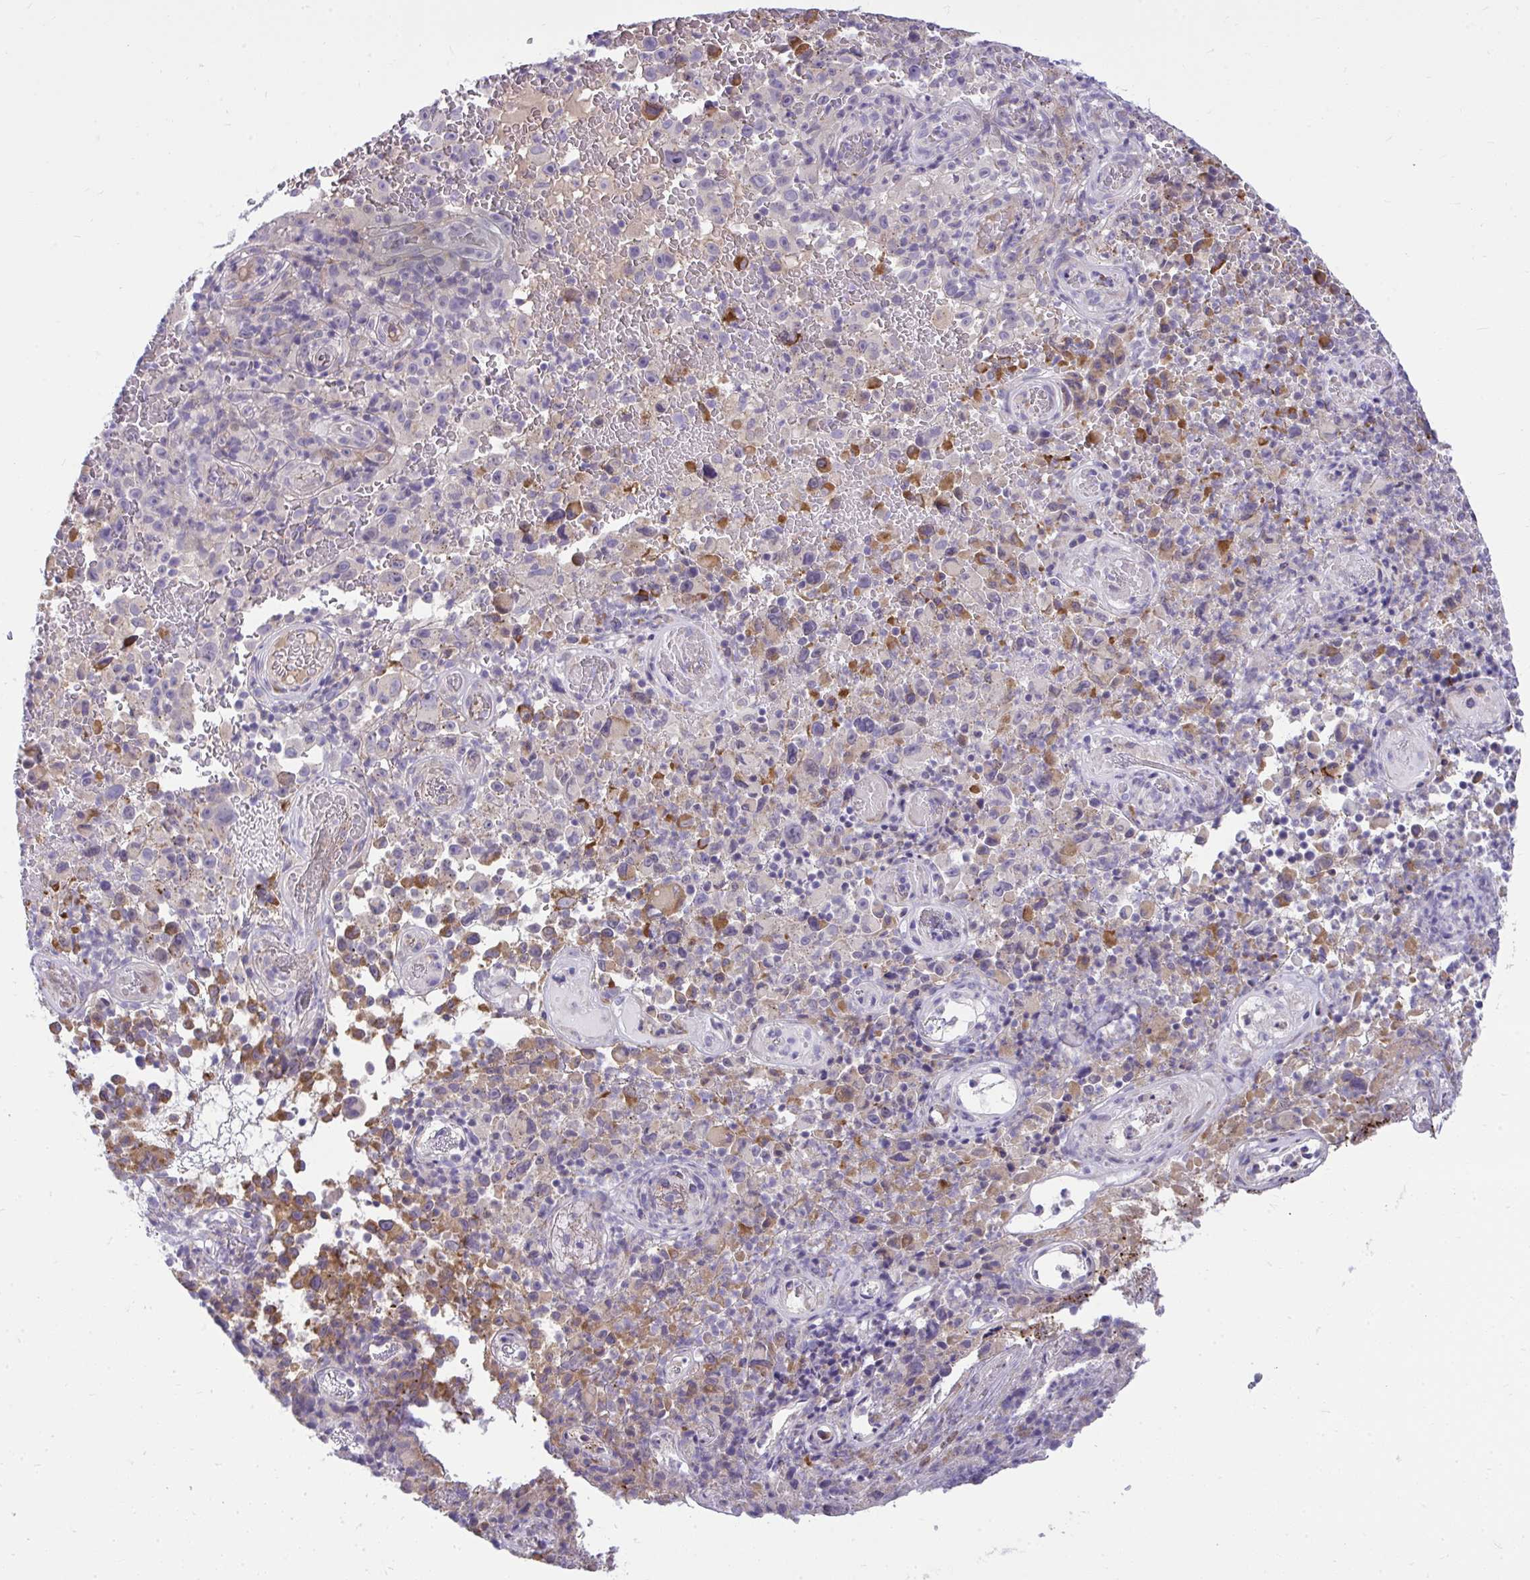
{"staining": {"intensity": "weak", "quantity": "<25%", "location": "cytoplasmic/membranous"}, "tissue": "melanoma", "cell_type": "Tumor cells", "image_type": "cancer", "snomed": [{"axis": "morphology", "description": "Malignant melanoma, NOS"}, {"axis": "topography", "description": "Skin"}], "caption": "This photomicrograph is of melanoma stained with IHC to label a protein in brown with the nuclei are counter-stained blue. There is no positivity in tumor cells.", "gene": "PIGZ", "patient": {"sex": "female", "age": 82}}